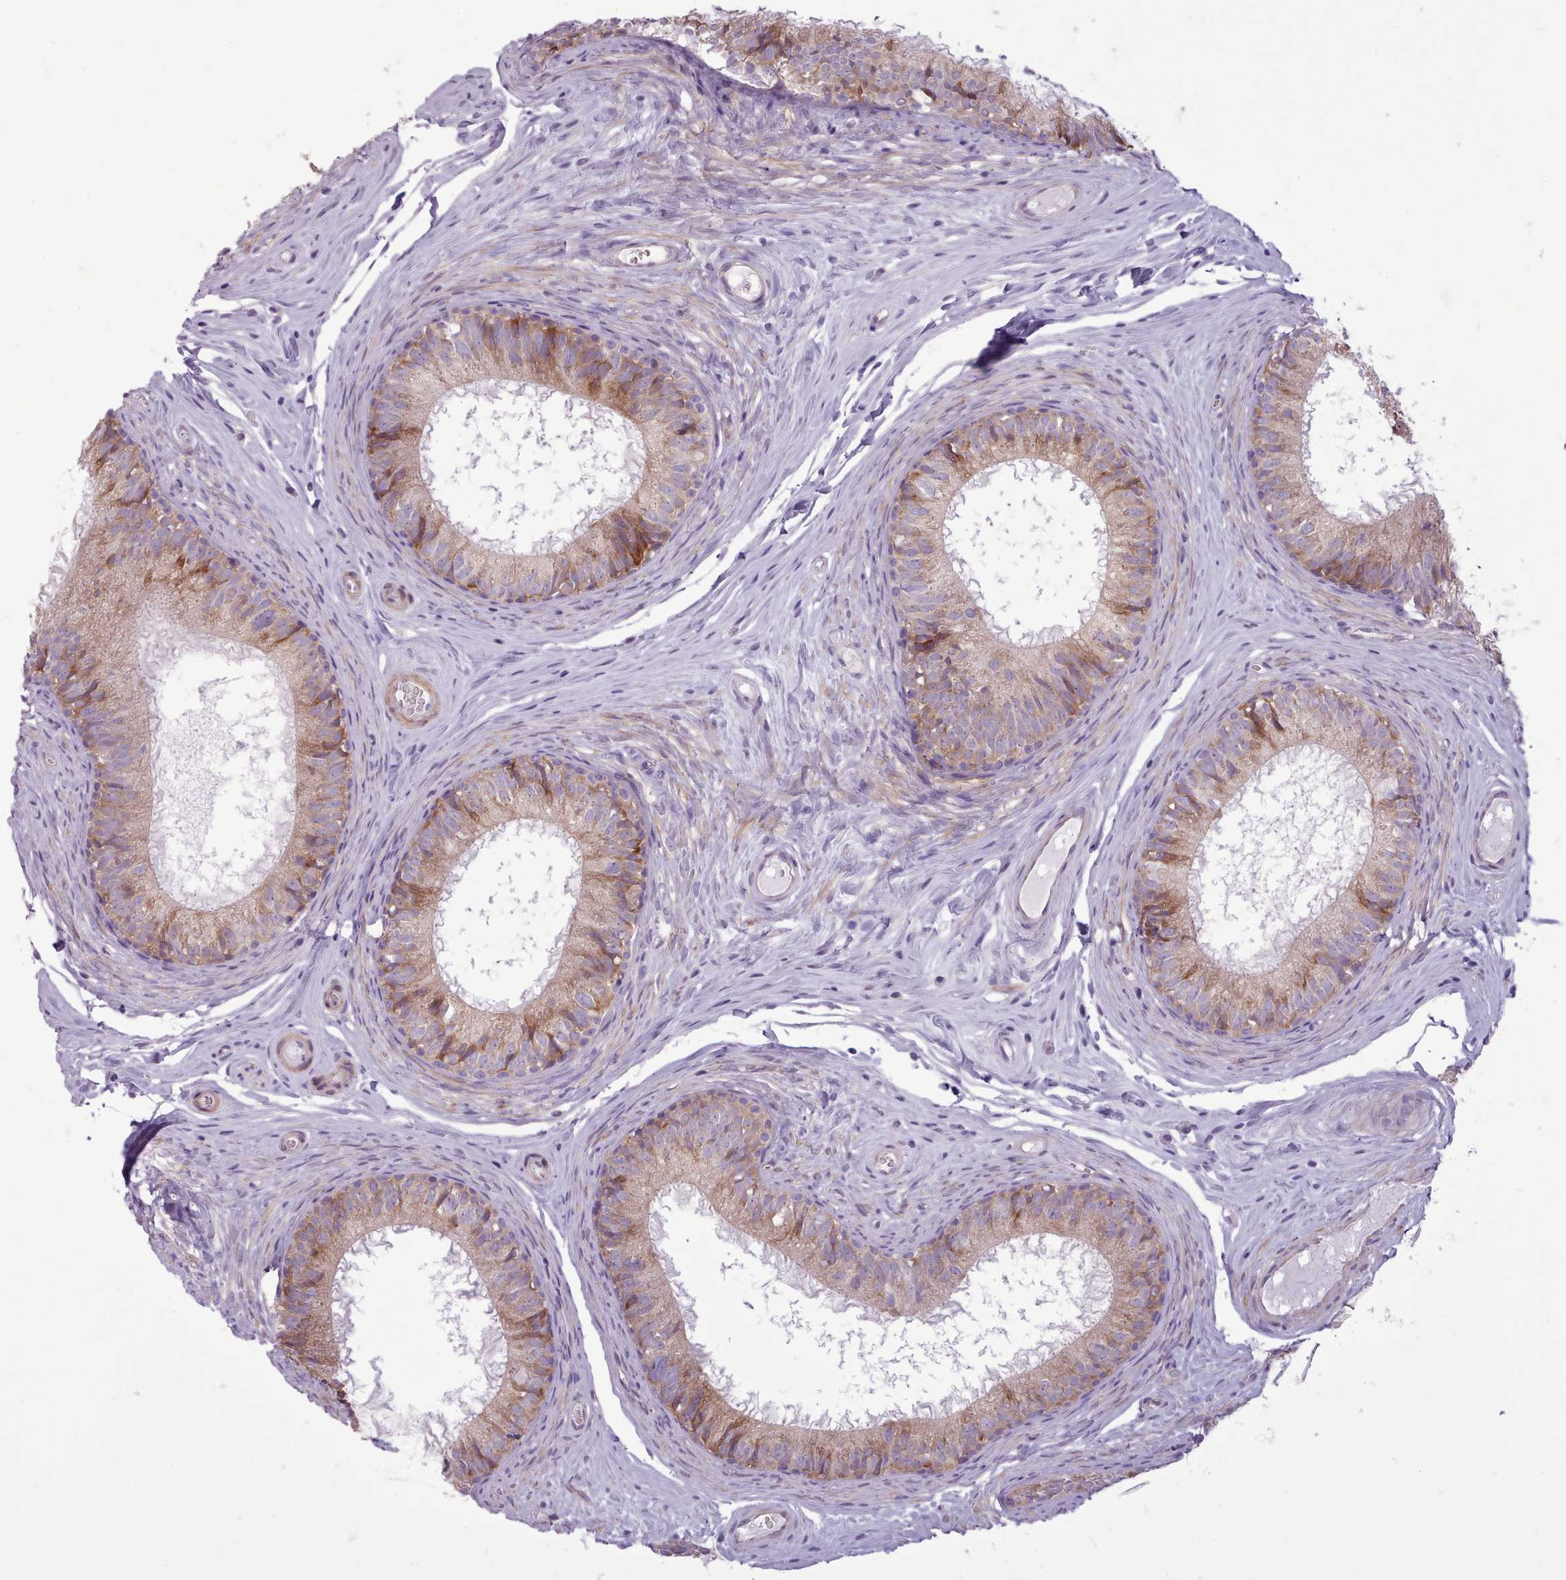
{"staining": {"intensity": "moderate", "quantity": ">75%", "location": "cytoplasmic/membranous"}, "tissue": "epididymis", "cell_type": "Glandular cells", "image_type": "normal", "snomed": [{"axis": "morphology", "description": "Normal tissue, NOS"}, {"axis": "topography", "description": "Epididymis"}], "caption": "Protein positivity by immunohistochemistry reveals moderate cytoplasmic/membranous staining in about >75% of glandular cells in unremarkable epididymis. (IHC, brightfield microscopy, high magnification).", "gene": "AVL9", "patient": {"sex": "male", "age": 25}}